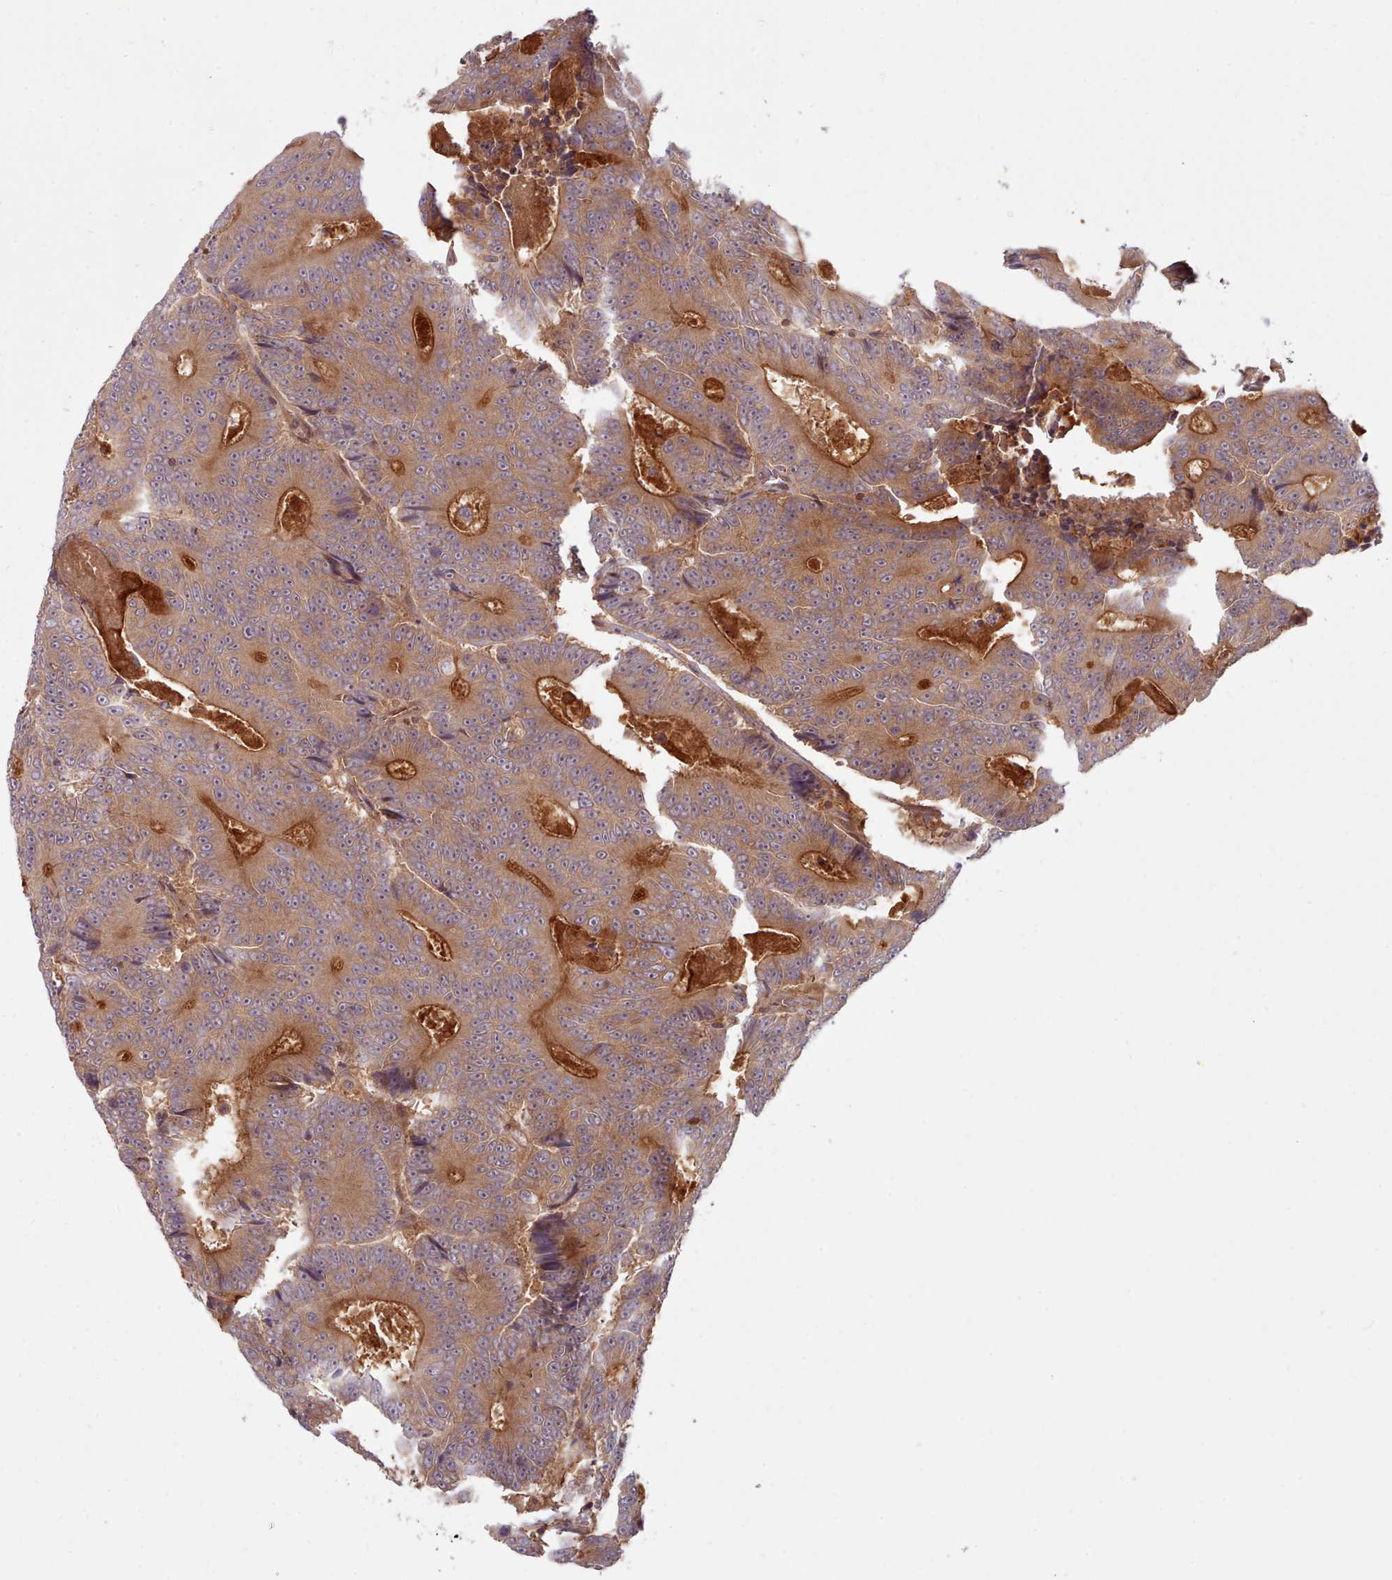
{"staining": {"intensity": "strong", "quantity": "25%-75%", "location": "cytoplasmic/membranous"}, "tissue": "colorectal cancer", "cell_type": "Tumor cells", "image_type": "cancer", "snomed": [{"axis": "morphology", "description": "Adenocarcinoma, NOS"}, {"axis": "topography", "description": "Colon"}], "caption": "Strong cytoplasmic/membranous expression is appreciated in about 25%-75% of tumor cells in colorectal cancer (adenocarcinoma).", "gene": "UBE2G1", "patient": {"sex": "male", "age": 83}}